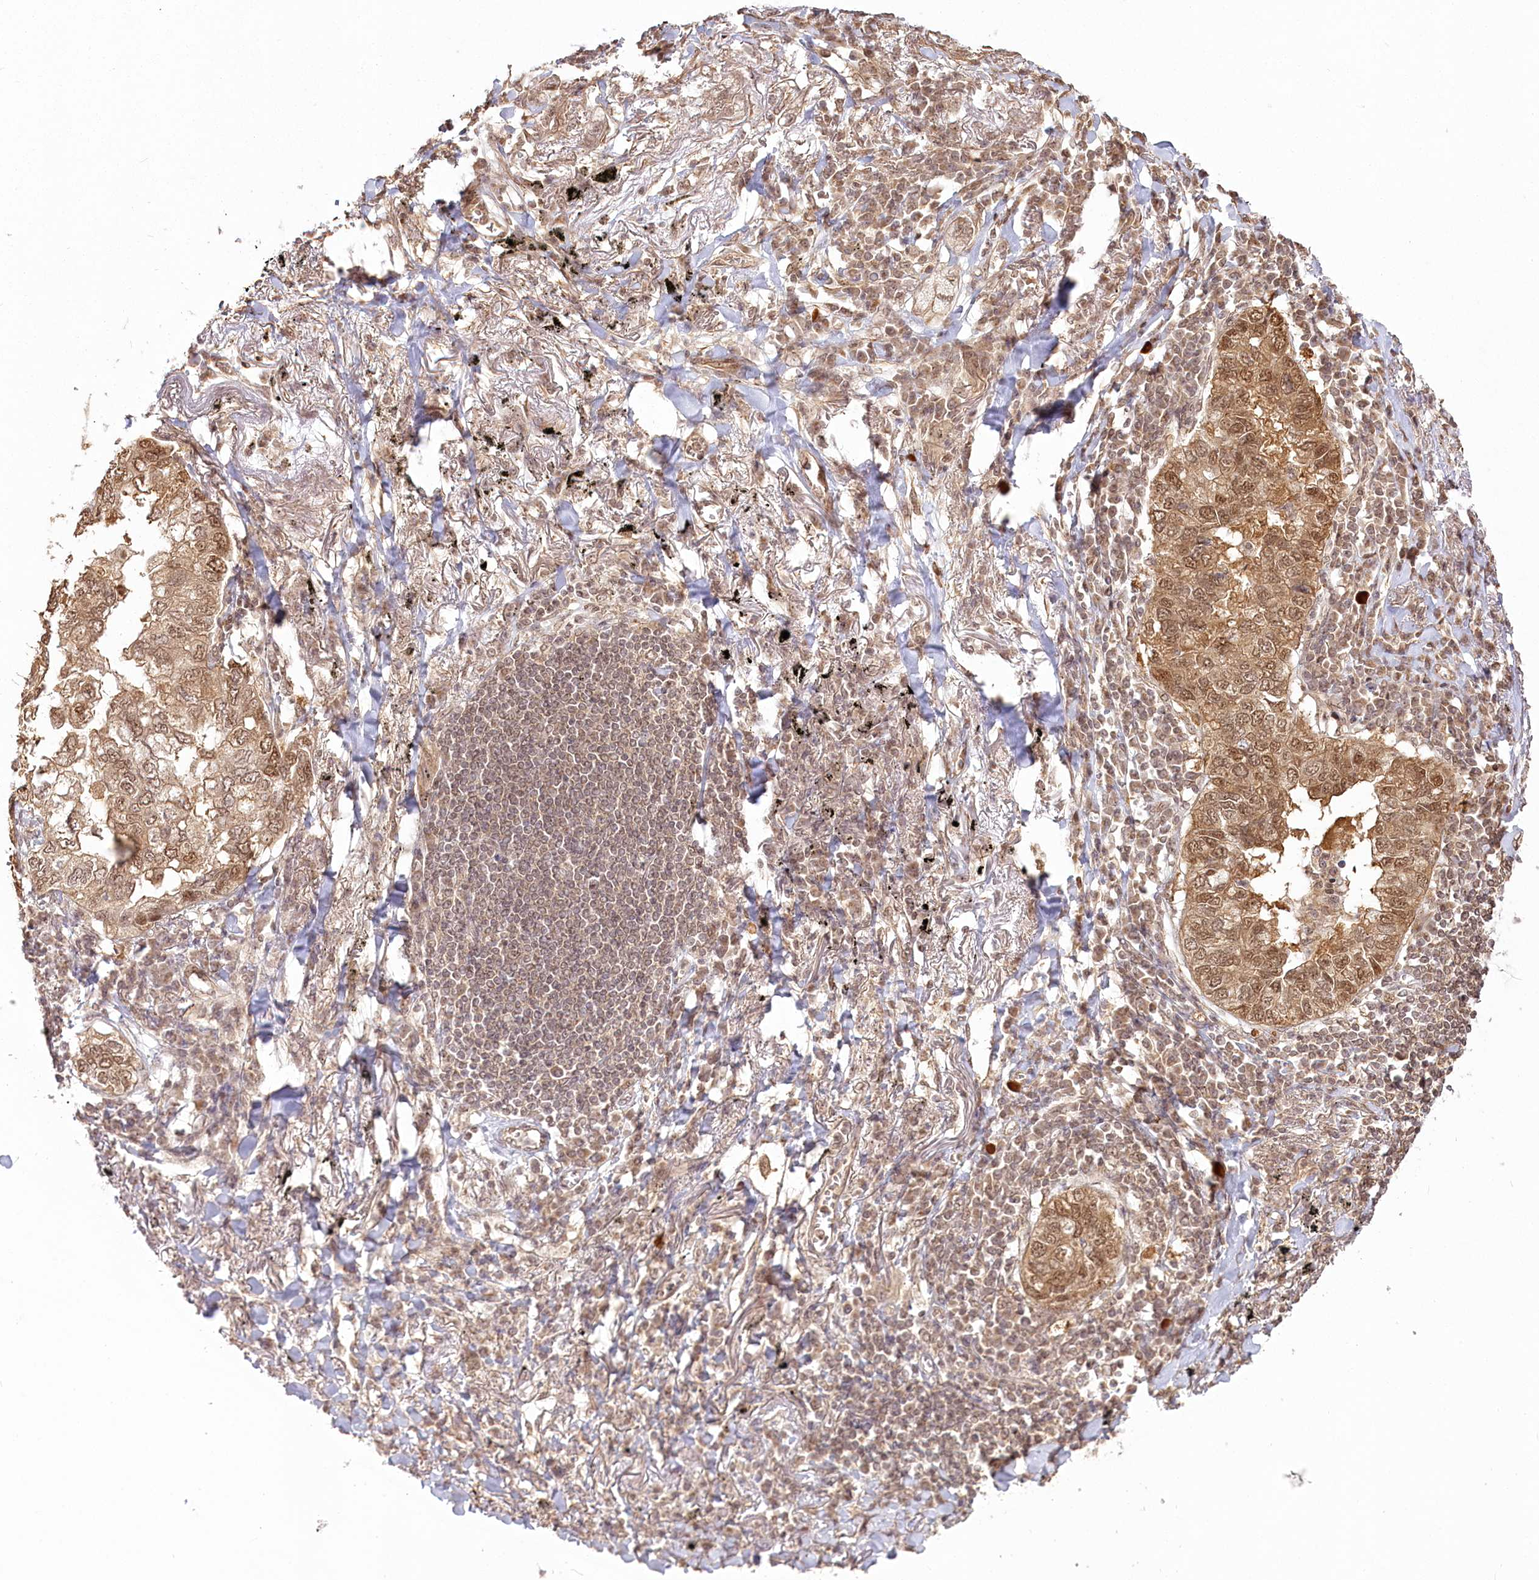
{"staining": {"intensity": "moderate", "quantity": ">75%", "location": "cytoplasmic/membranous,nuclear"}, "tissue": "lung cancer", "cell_type": "Tumor cells", "image_type": "cancer", "snomed": [{"axis": "morphology", "description": "Adenocarcinoma, NOS"}, {"axis": "topography", "description": "Lung"}], "caption": "This is an image of immunohistochemistry staining of lung cancer (adenocarcinoma), which shows moderate expression in the cytoplasmic/membranous and nuclear of tumor cells.", "gene": "R3HDM2", "patient": {"sex": "male", "age": 65}}